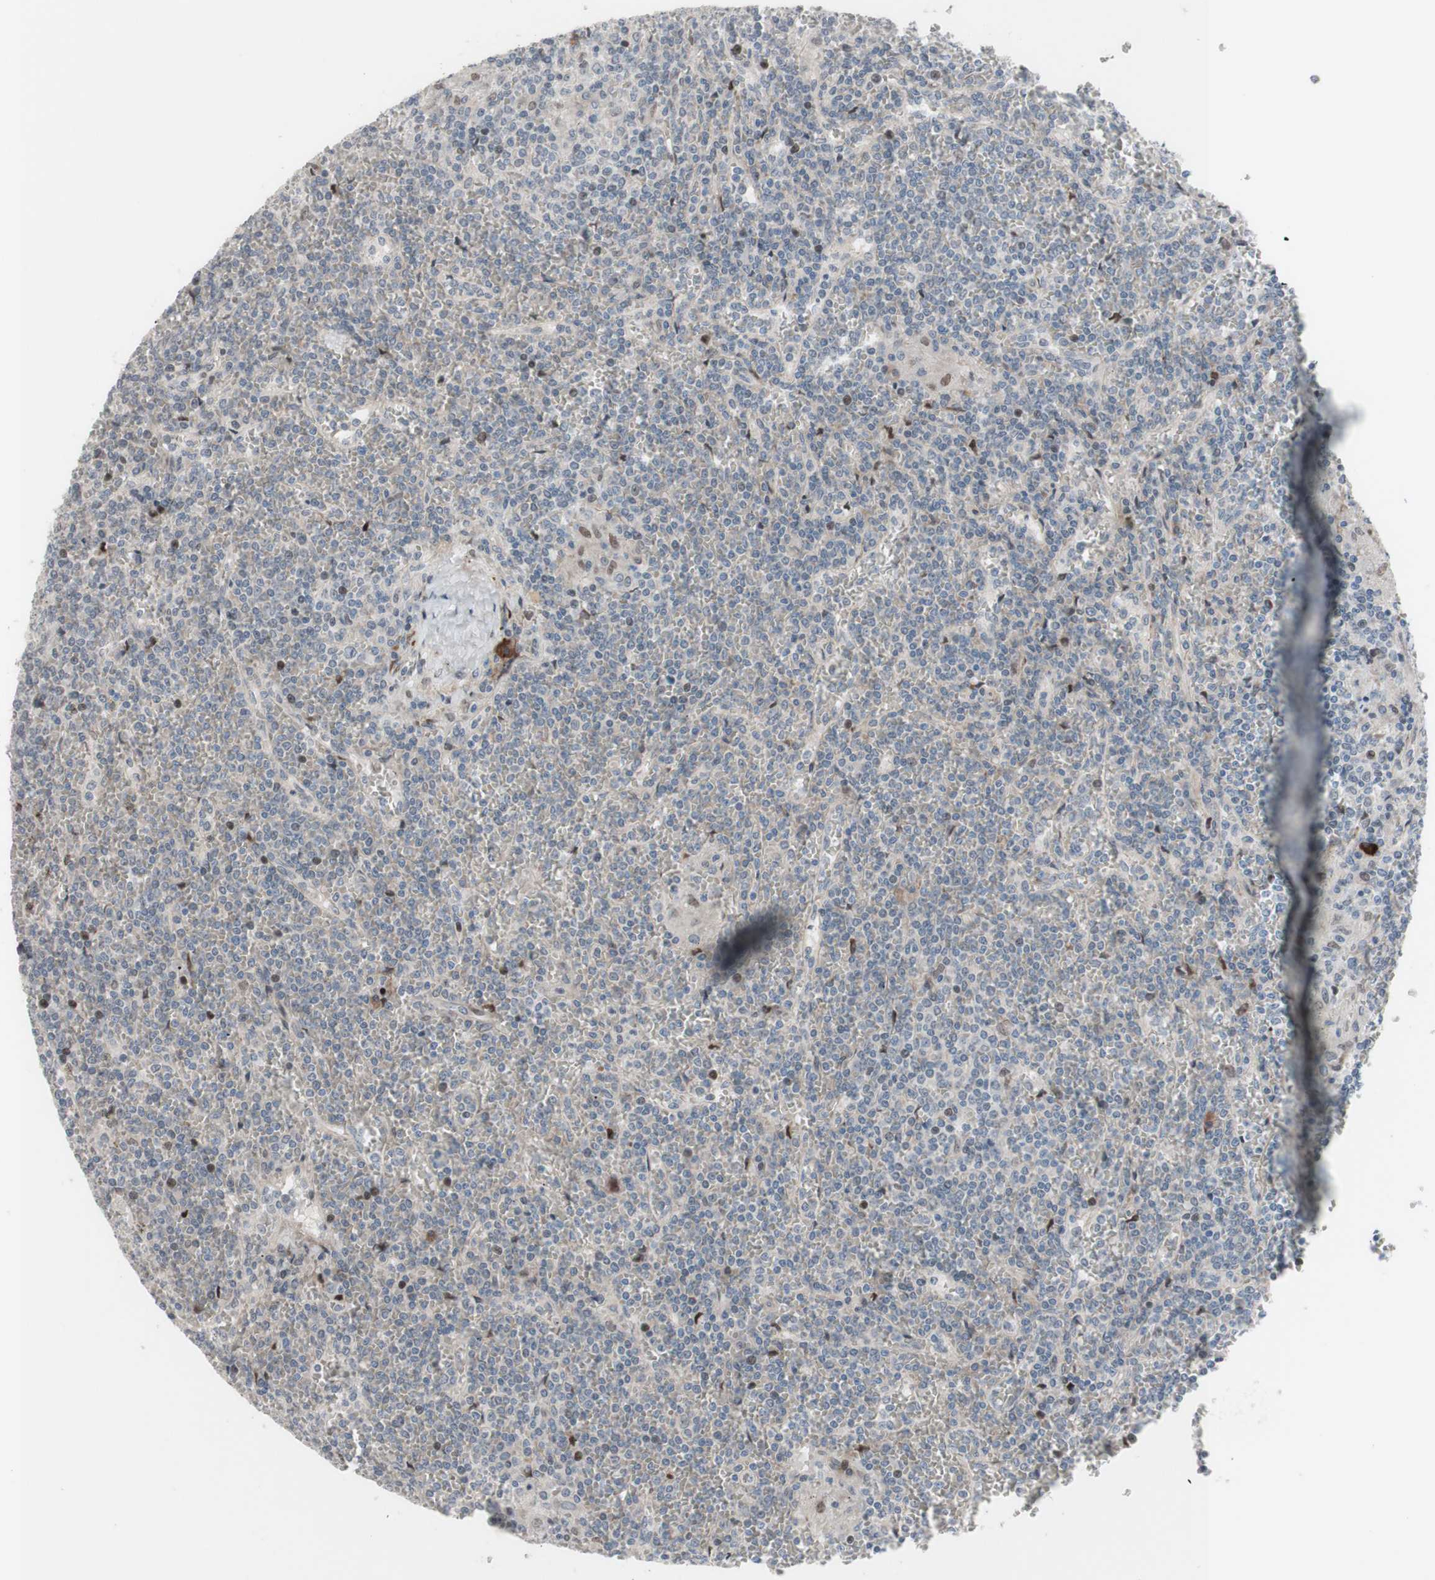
{"staining": {"intensity": "weak", "quantity": "<25%", "location": "nuclear"}, "tissue": "lymphoma", "cell_type": "Tumor cells", "image_type": "cancer", "snomed": [{"axis": "morphology", "description": "Malignant lymphoma, non-Hodgkin's type, Low grade"}, {"axis": "topography", "description": "Spleen"}], "caption": "Immunohistochemistry of low-grade malignant lymphoma, non-Hodgkin's type reveals no staining in tumor cells.", "gene": "PHTF2", "patient": {"sex": "female", "age": 19}}